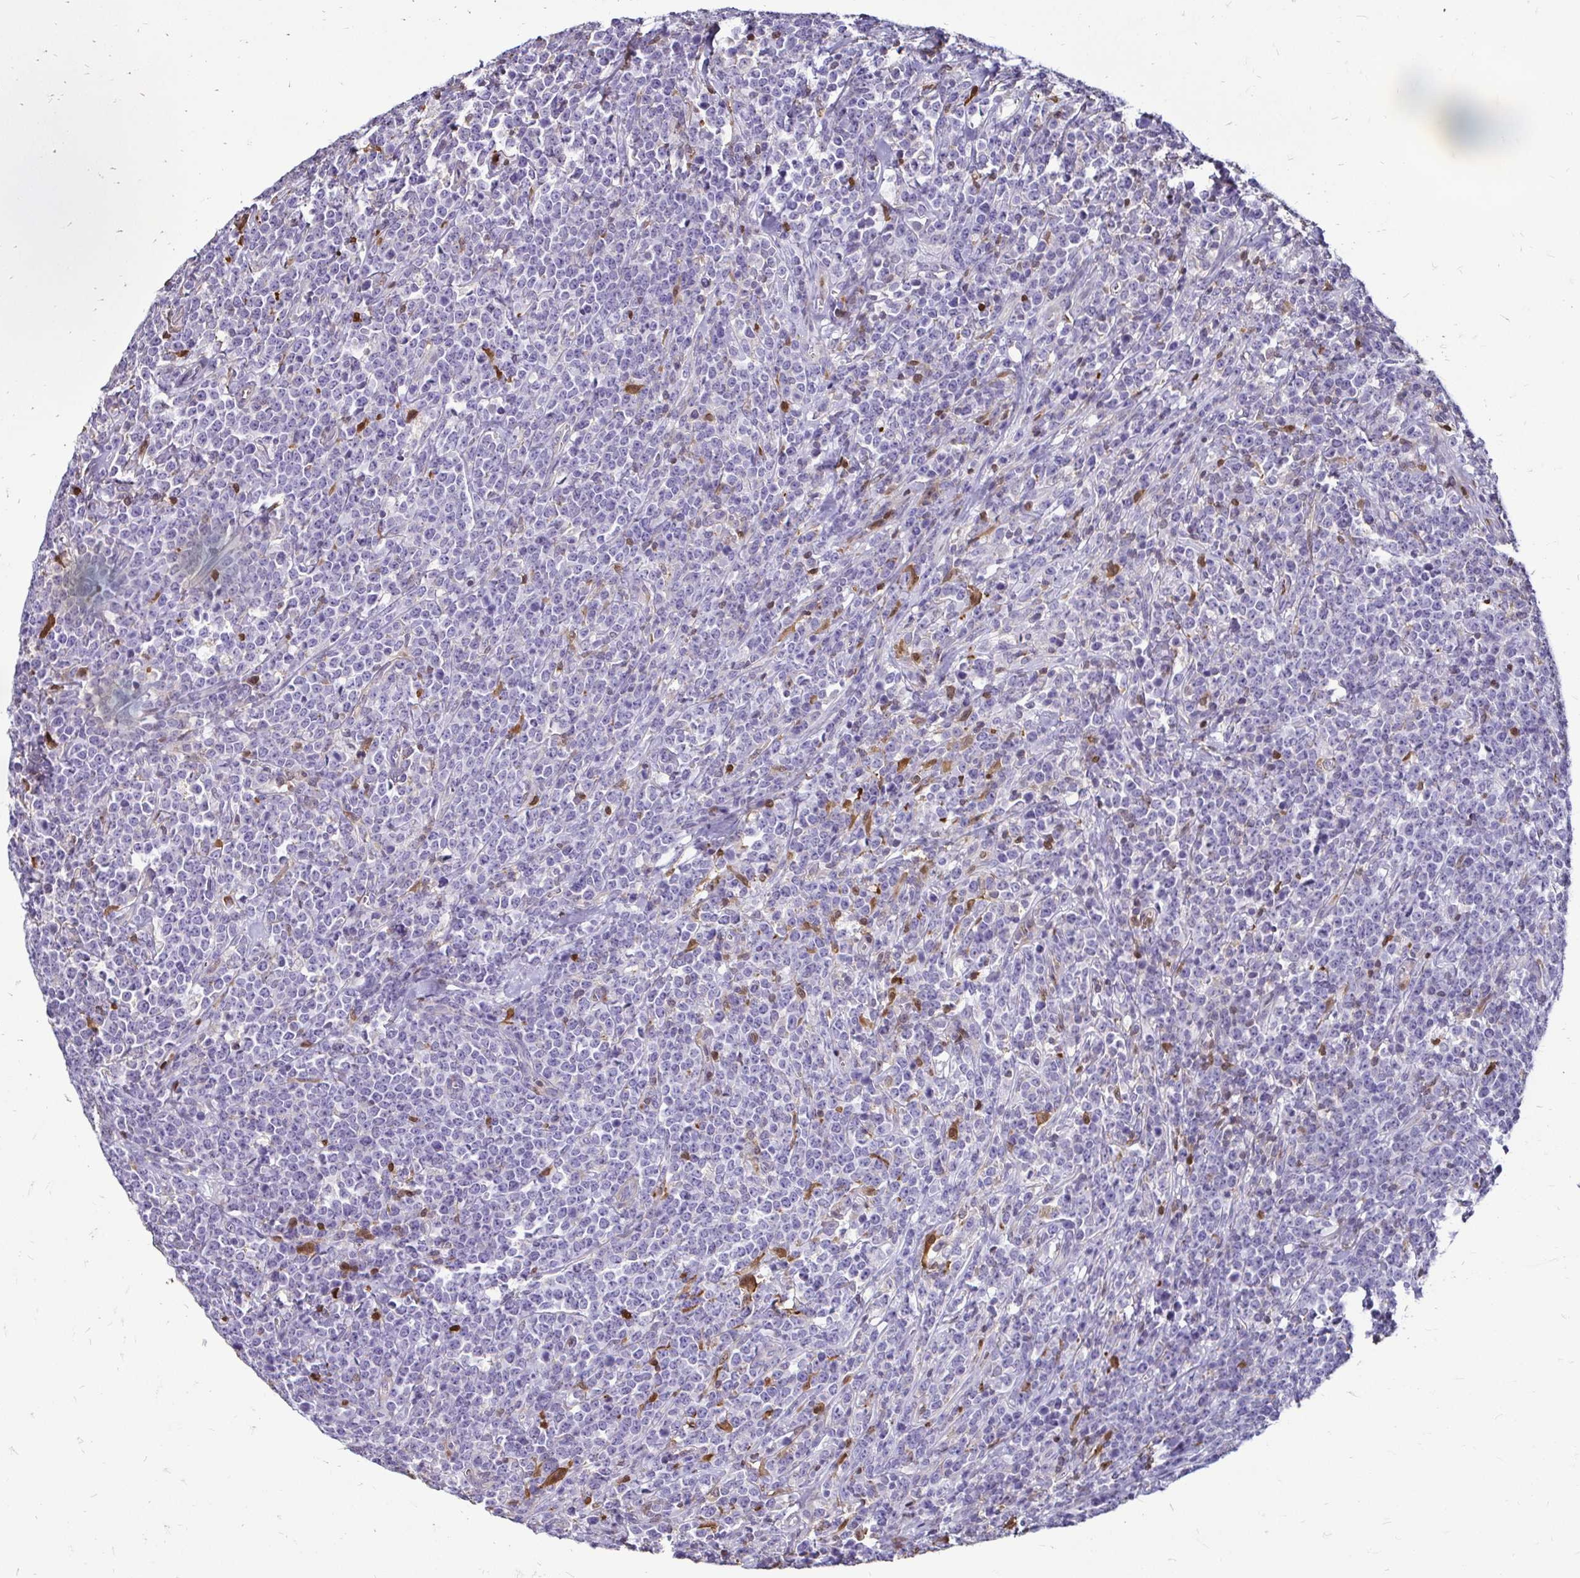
{"staining": {"intensity": "negative", "quantity": "none", "location": "none"}, "tissue": "lymphoma", "cell_type": "Tumor cells", "image_type": "cancer", "snomed": [{"axis": "morphology", "description": "Malignant lymphoma, non-Hodgkin's type, High grade"}, {"axis": "topography", "description": "Small intestine"}], "caption": "Tumor cells show no significant protein positivity in high-grade malignant lymphoma, non-Hodgkin's type. (Brightfield microscopy of DAB (3,3'-diaminobenzidine) immunohistochemistry at high magnification).", "gene": "ZFP1", "patient": {"sex": "female", "age": 56}}